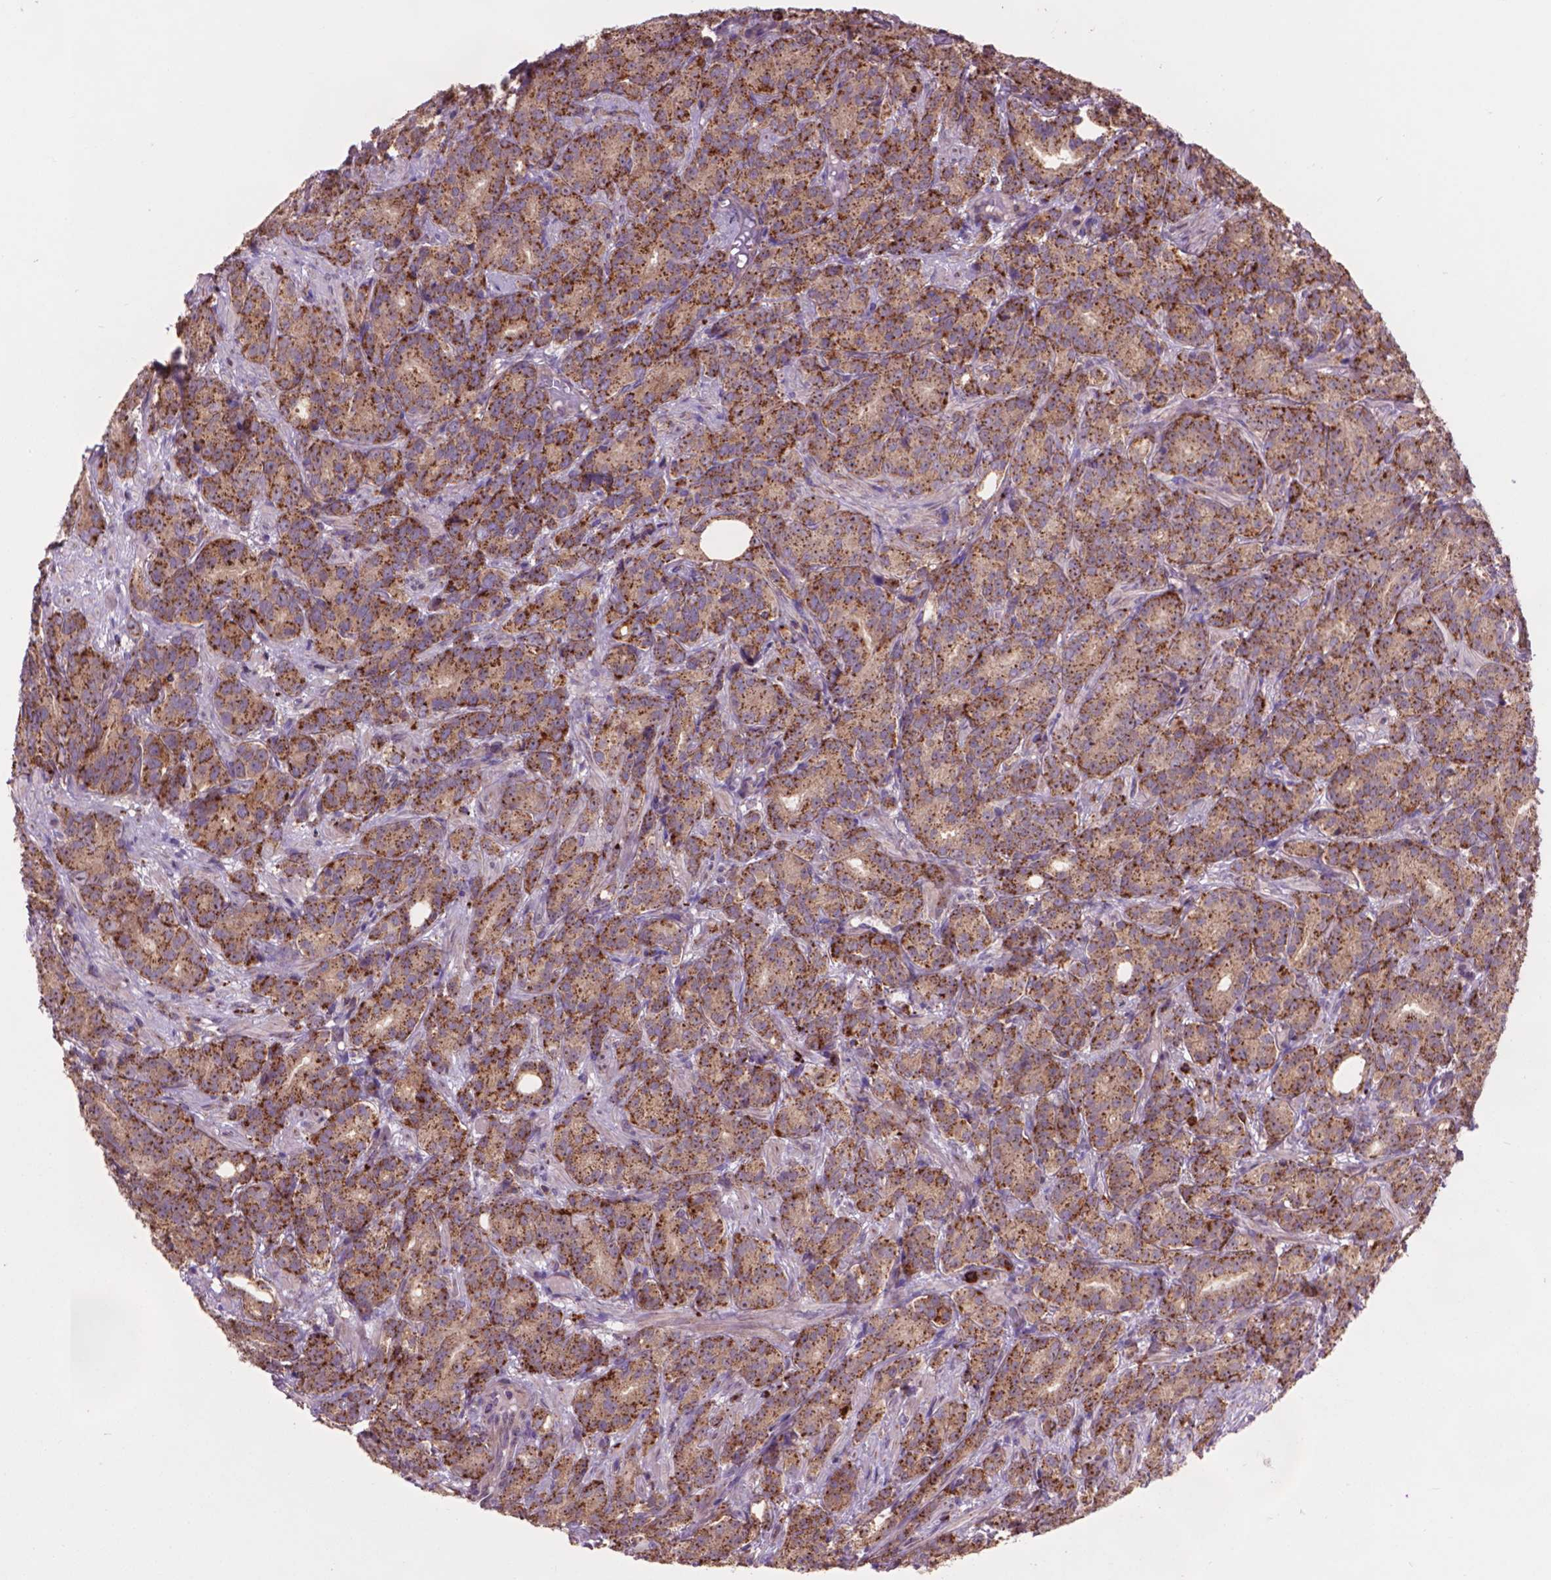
{"staining": {"intensity": "strong", "quantity": ">75%", "location": "cytoplasmic/membranous"}, "tissue": "prostate cancer", "cell_type": "Tumor cells", "image_type": "cancer", "snomed": [{"axis": "morphology", "description": "Adenocarcinoma, High grade"}, {"axis": "topography", "description": "Prostate"}], "caption": "Adenocarcinoma (high-grade) (prostate) stained for a protein (brown) reveals strong cytoplasmic/membranous positive expression in about >75% of tumor cells.", "gene": "GLB1", "patient": {"sex": "male", "age": 90}}